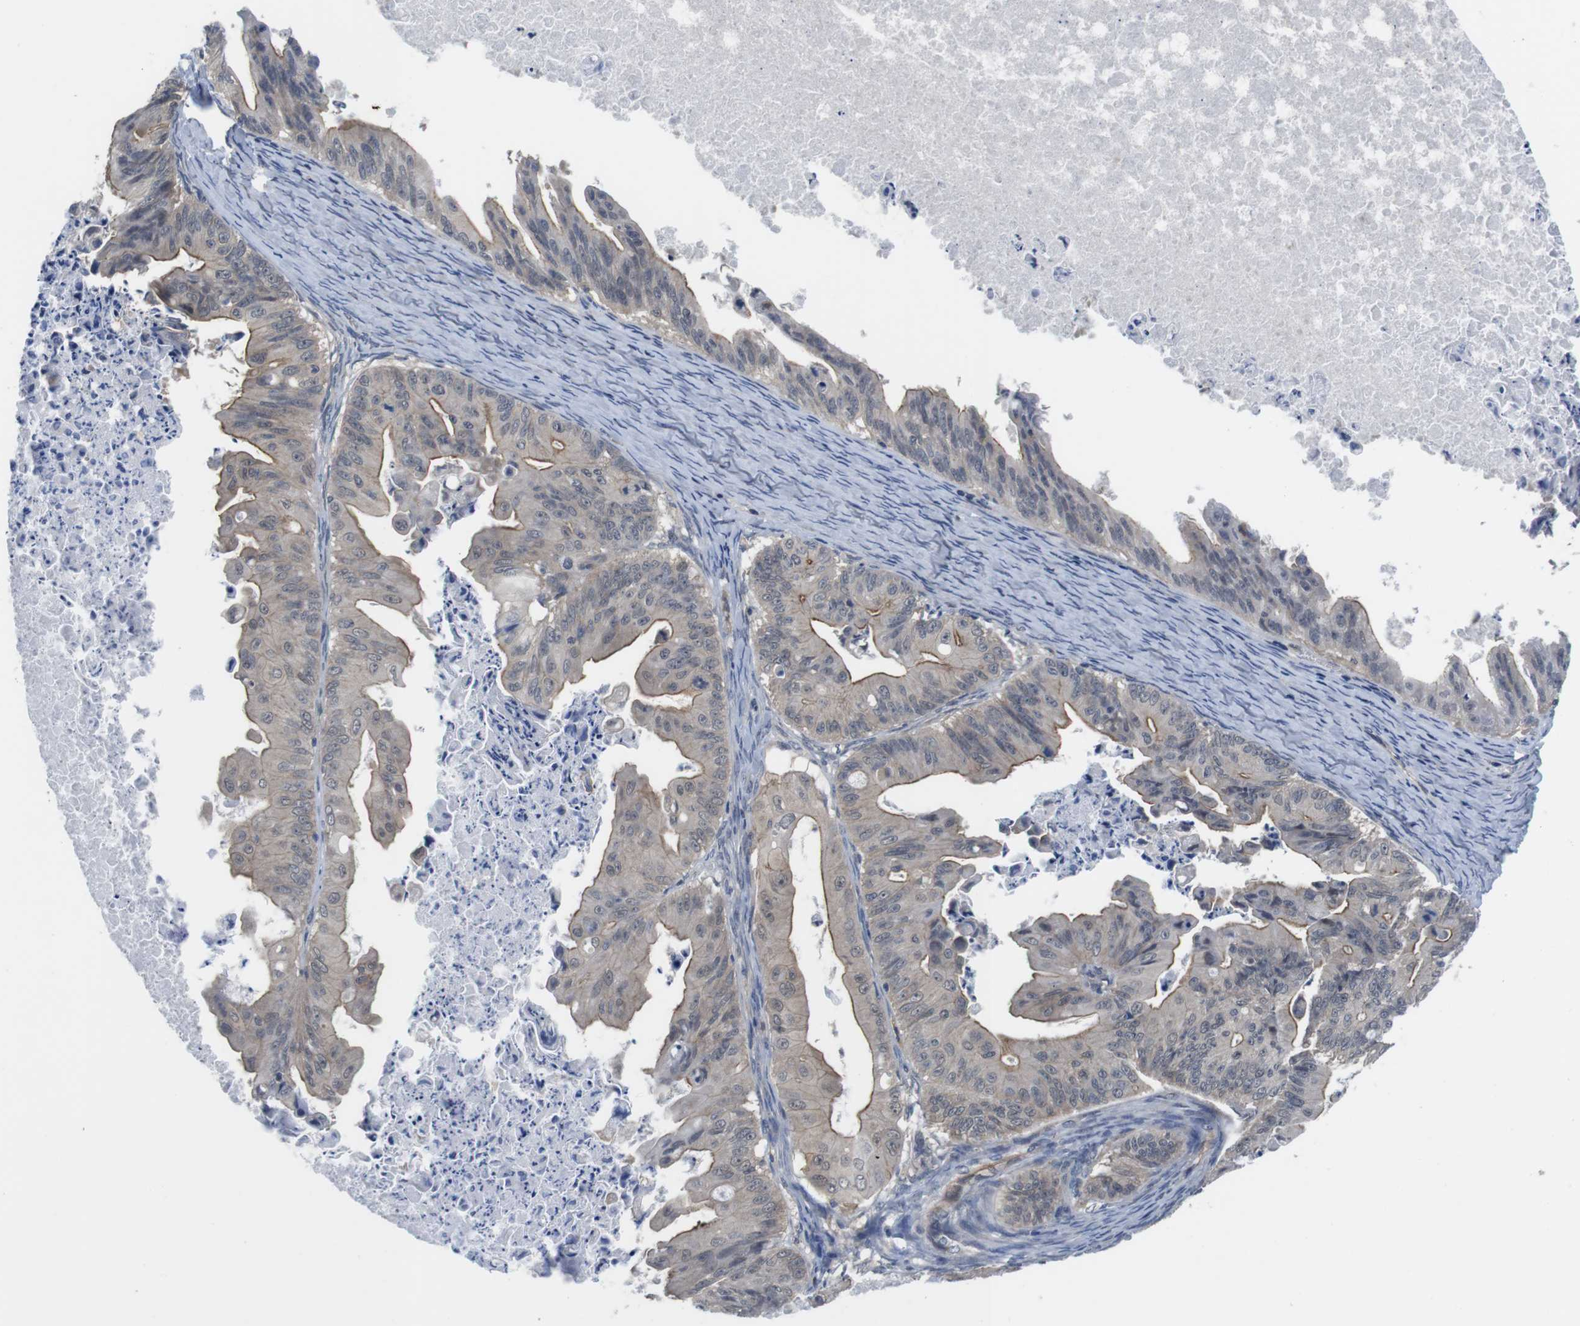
{"staining": {"intensity": "moderate", "quantity": "25%-75%", "location": "cytoplasmic/membranous"}, "tissue": "ovarian cancer", "cell_type": "Tumor cells", "image_type": "cancer", "snomed": [{"axis": "morphology", "description": "Cystadenocarcinoma, mucinous, NOS"}, {"axis": "topography", "description": "Ovary"}], "caption": "Immunohistochemical staining of human ovarian cancer reveals medium levels of moderate cytoplasmic/membranous protein staining in about 25%-75% of tumor cells. The protein of interest is stained brown, and the nuclei are stained in blue (DAB IHC with brightfield microscopy, high magnification).", "gene": "FADD", "patient": {"sex": "female", "age": 37}}